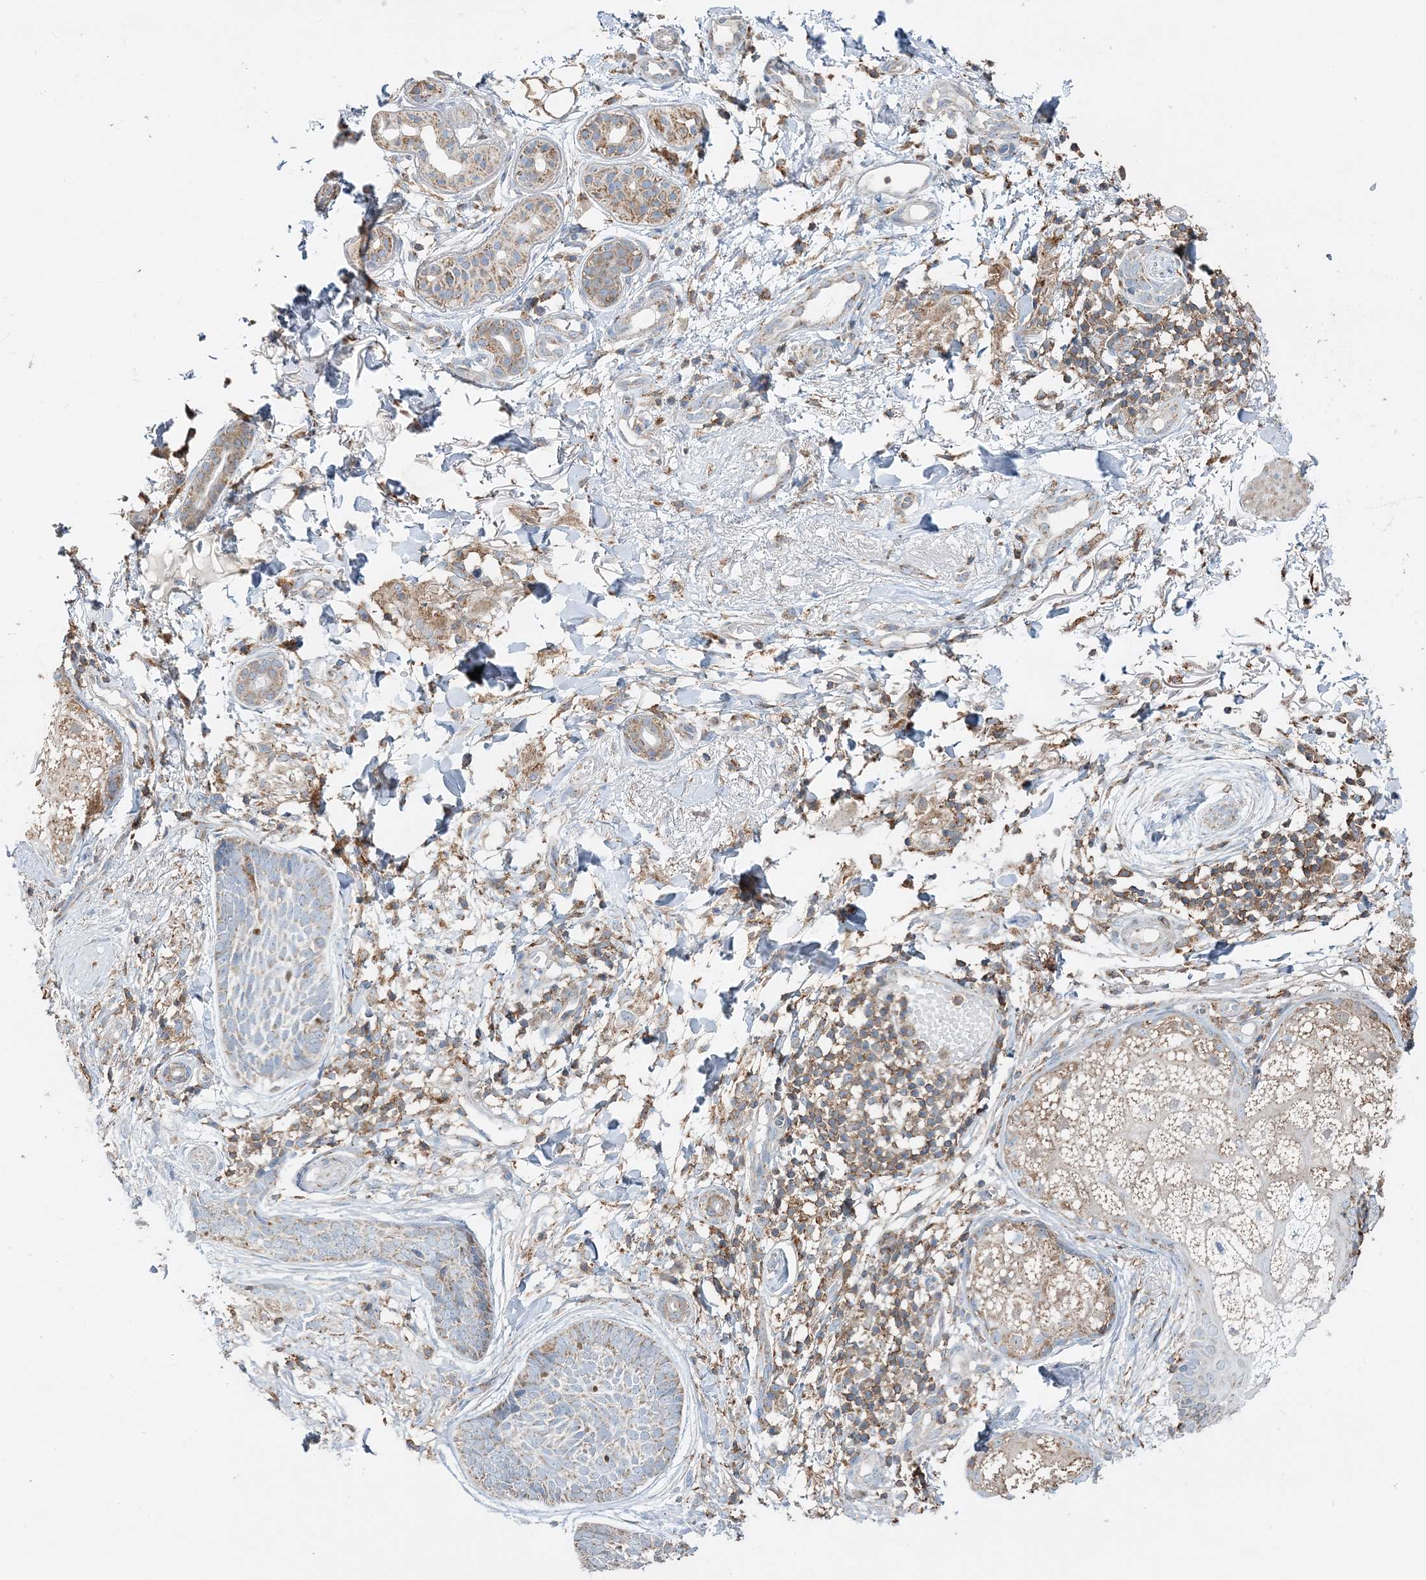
{"staining": {"intensity": "weak", "quantity": "<25%", "location": "cytoplasmic/membranous"}, "tissue": "skin cancer", "cell_type": "Tumor cells", "image_type": "cancer", "snomed": [{"axis": "morphology", "description": "Basal cell carcinoma"}, {"axis": "topography", "description": "Skin"}], "caption": "The photomicrograph demonstrates no significant expression in tumor cells of skin cancer.", "gene": "TMLHE", "patient": {"sex": "male", "age": 85}}